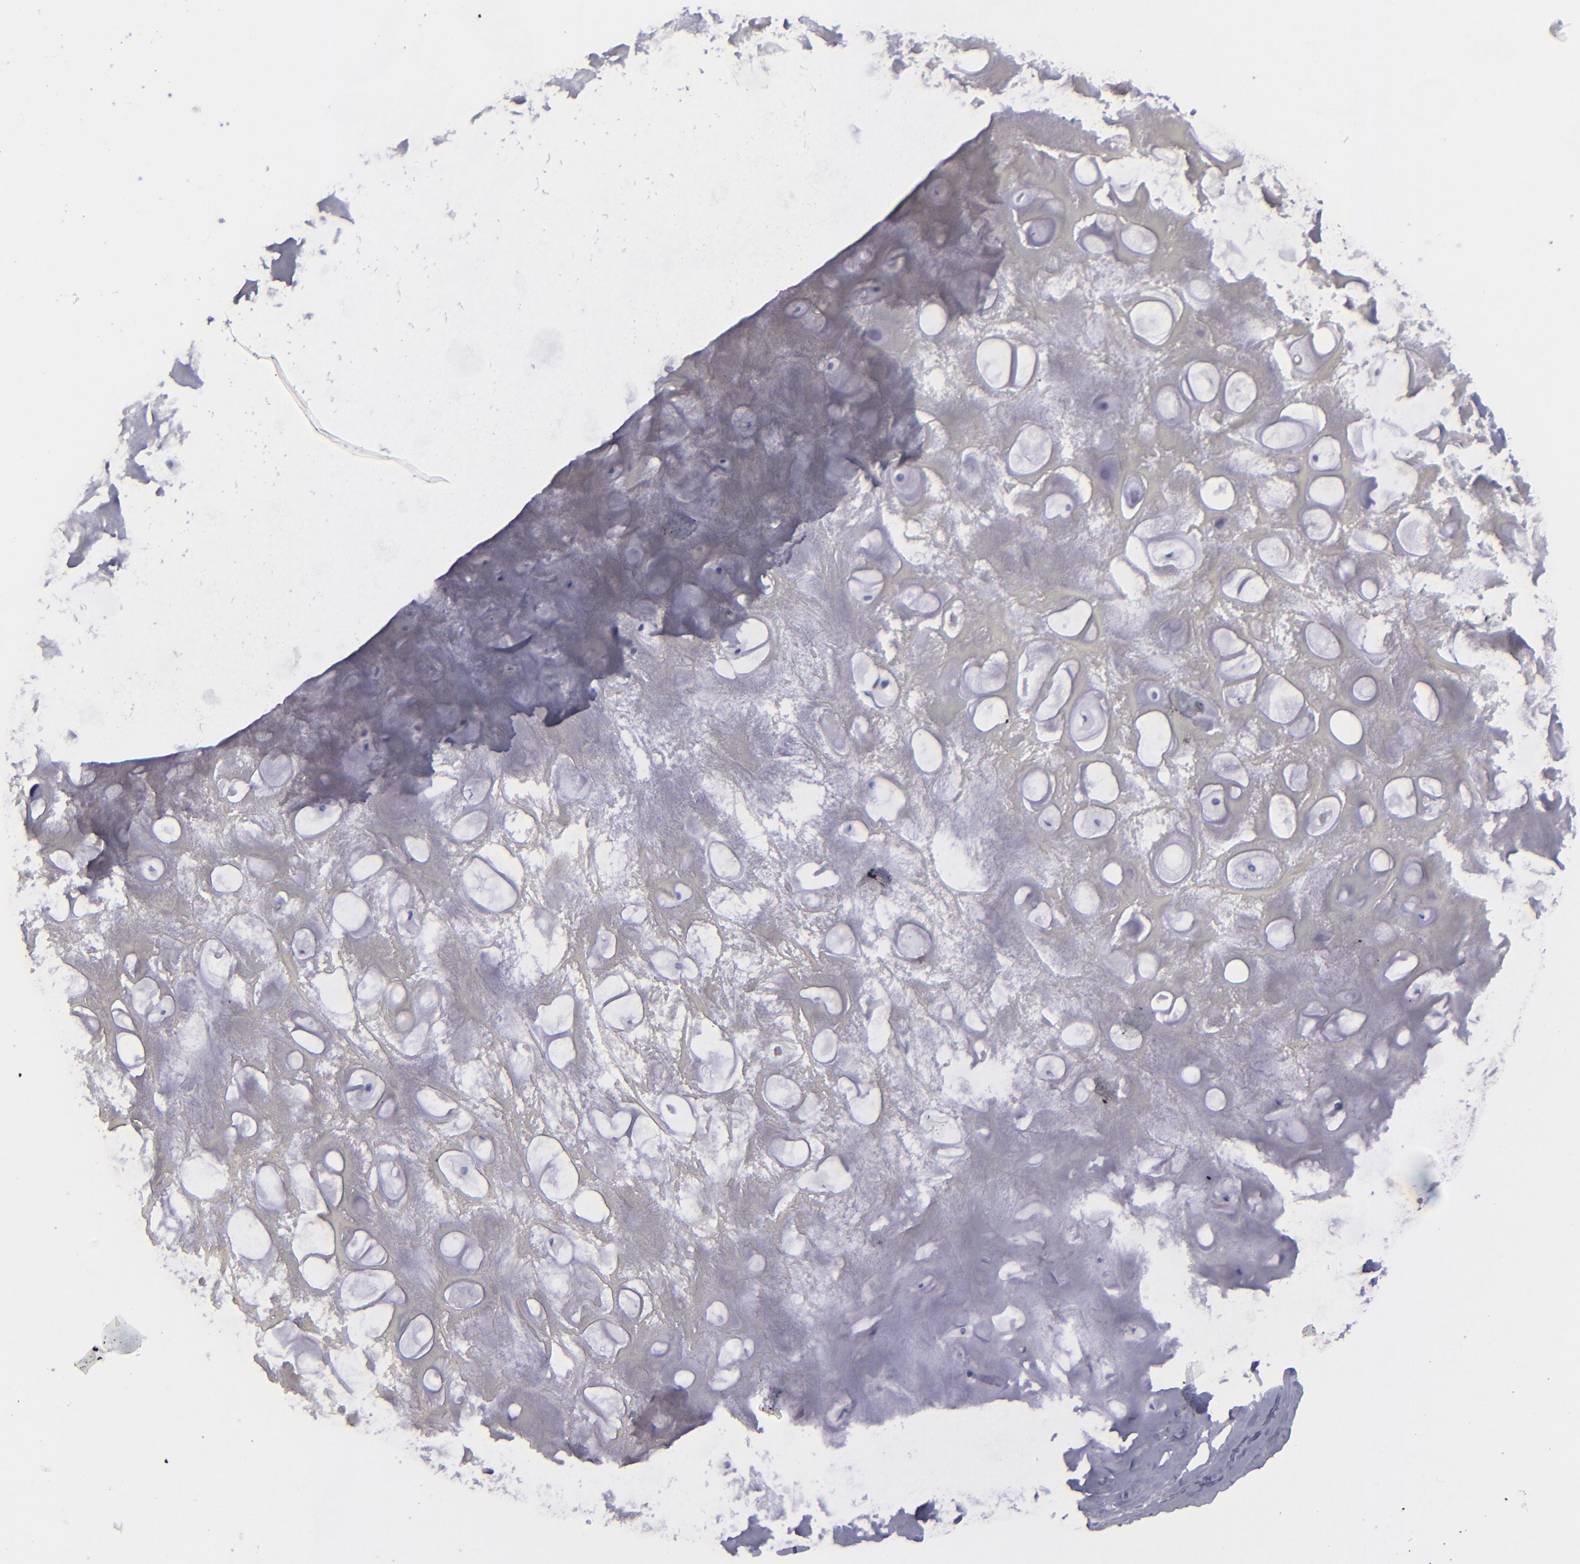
{"staining": {"intensity": "negative", "quantity": "none", "location": "none"}, "tissue": "nasopharynx", "cell_type": "Respiratory epithelial cells", "image_type": "normal", "snomed": [{"axis": "morphology", "description": "Normal tissue, NOS"}, {"axis": "topography", "description": "Nasopharynx"}], "caption": "IHC image of benign nasopharynx stained for a protein (brown), which reveals no positivity in respiratory epithelial cells. (DAB (3,3'-diaminobenzidine) IHC visualized using brightfield microscopy, high magnification).", "gene": "CD27", "patient": {"sex": "male", "age": 56}}